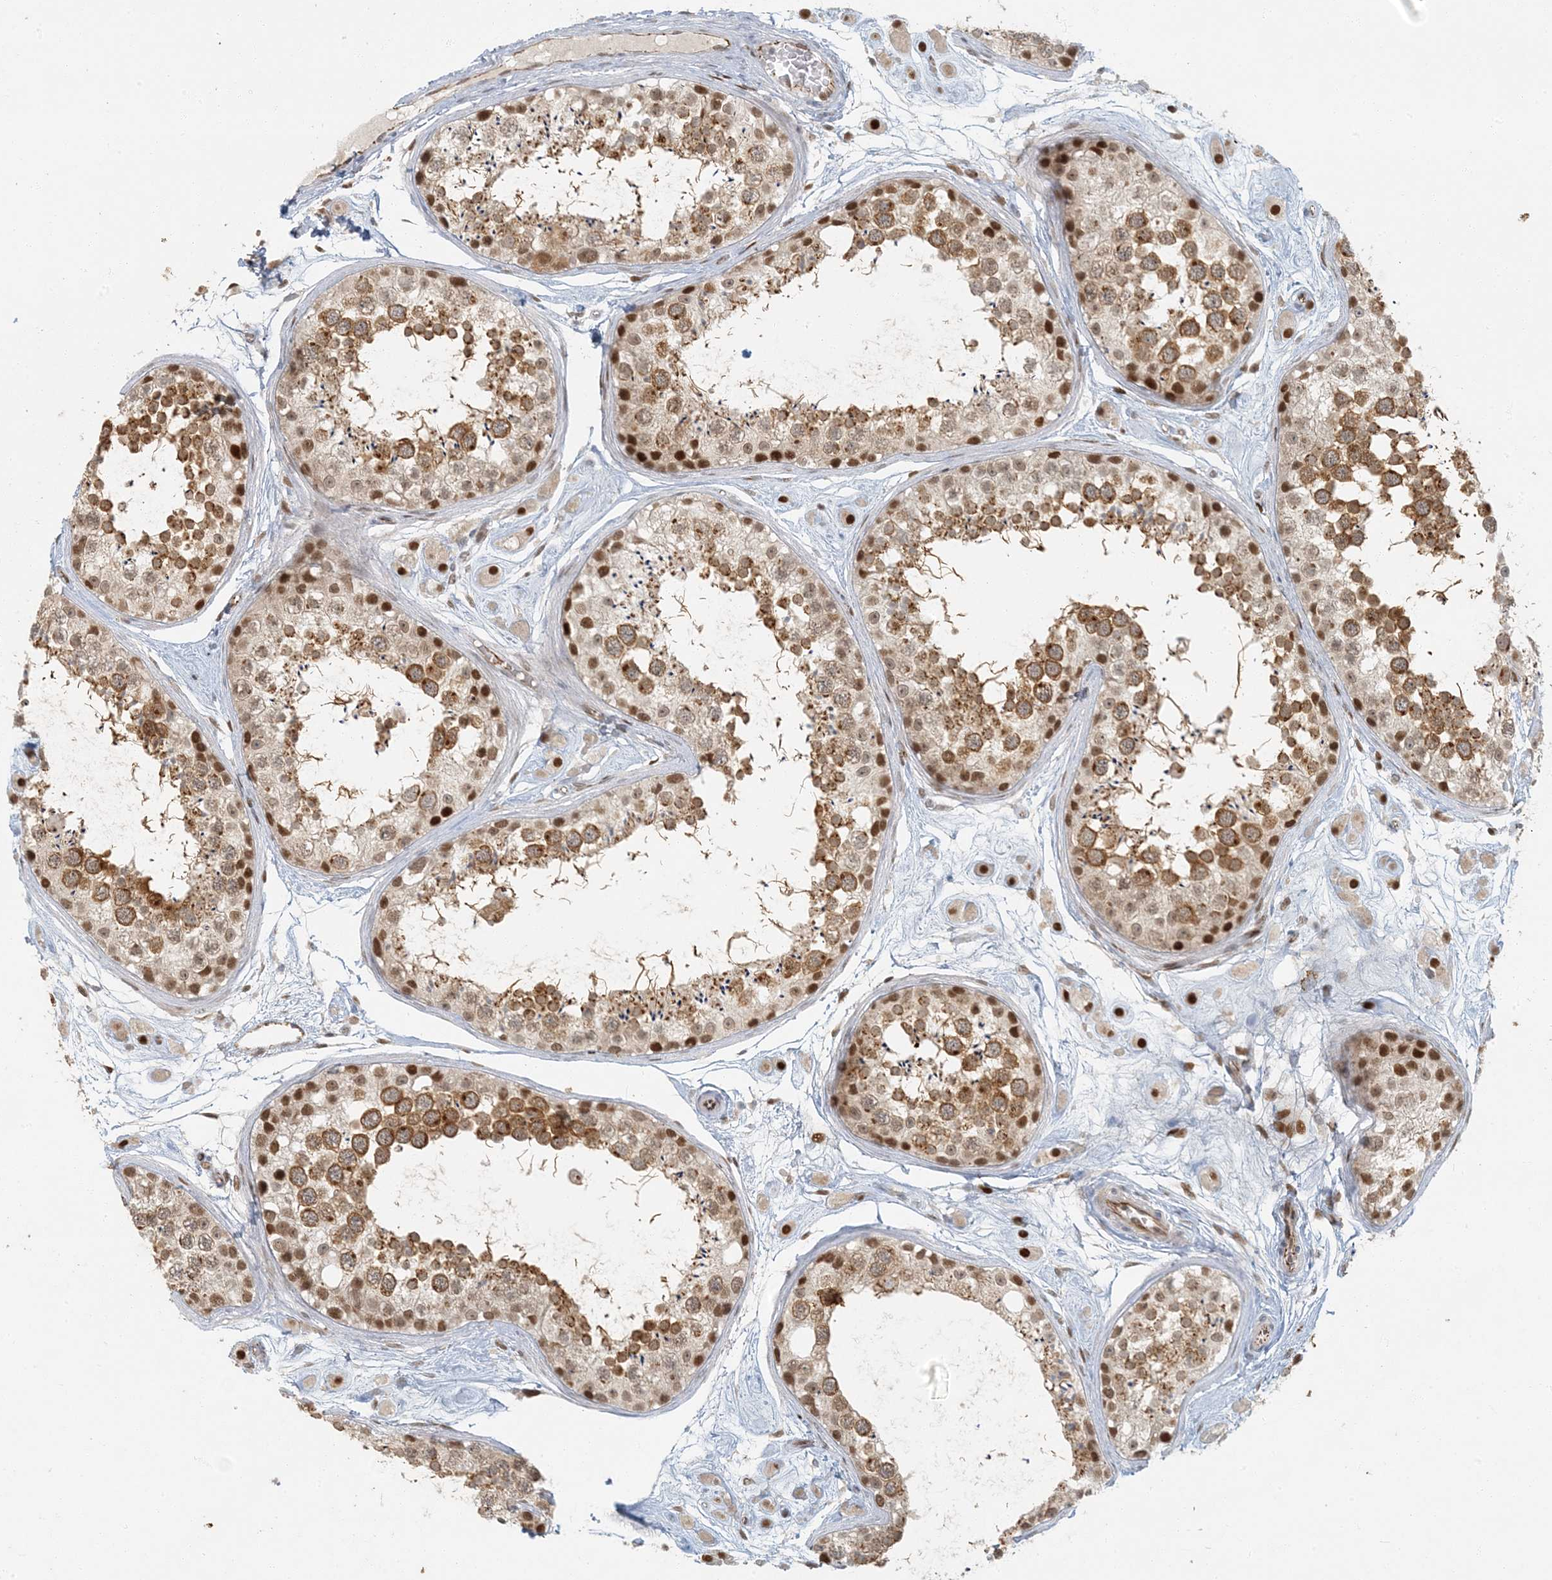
{"staining": {"intensity": "moderate", "quantity": ">75%", "location": "cytoplasmic/membranous,nuclear"}, "tissue": "testis", "cell_type": "Cells in seminiferous ducts", "image_type": "normal", "snomed": [{"axis": "morphology", "description": "Normal tissue, NOS"}, {"axis": "topography", "description": "Testis"}], "caption": "Protein staining of normal testis reveals moderate cytoplasmic/membranous,nuclear staining in approximately >75% of cells in seminiferous ducts. The staining was performed using DAB (3,3'-diaminobenzidine), with brown indicating positive protein expression. Nuclei are stained blue with hematoxylin.", "gene": "AK9", "patient": {"sex": "male", "age": 25}}